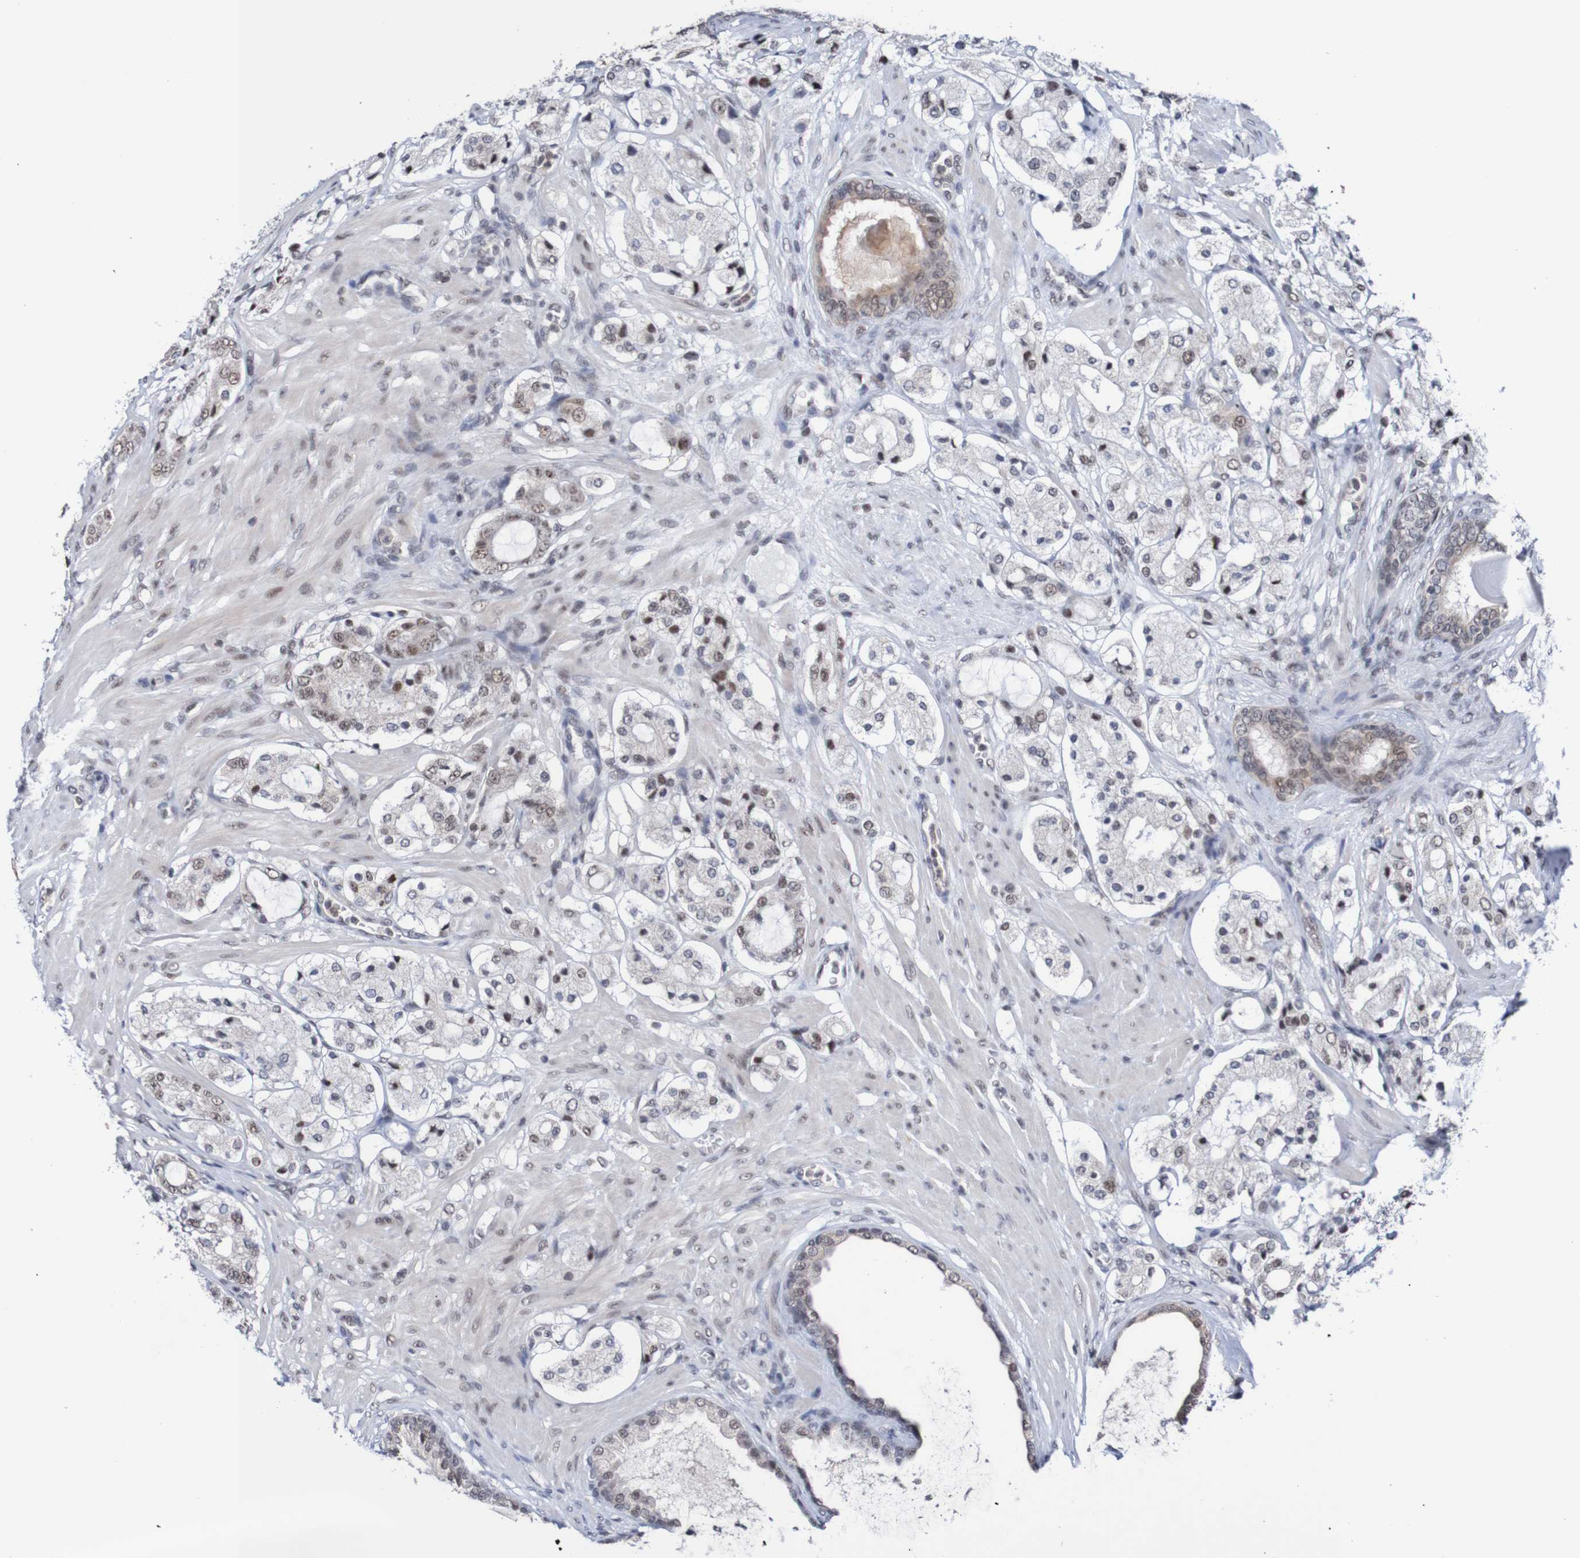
{"staining": {"intensity": "weak", "quantity": "25%-75%", "location": "nuclear"}, "tissue": "prostate cancer", "cell_type": "Tumor cells", "image_type": "cancer", "snomed": [{"axis": "morphology", "description": "Adenocarcinoma, High grade"}, {"axis": "topography", "description": "Prostate"}], "caption": "Human prostate cancer stained for a protein (brown) demonstrates weak nuclear positive staining in about 25%-75% of tumor cells.", "gene": "CDC5L", "patient": {"sex": "male", "age": 65}}